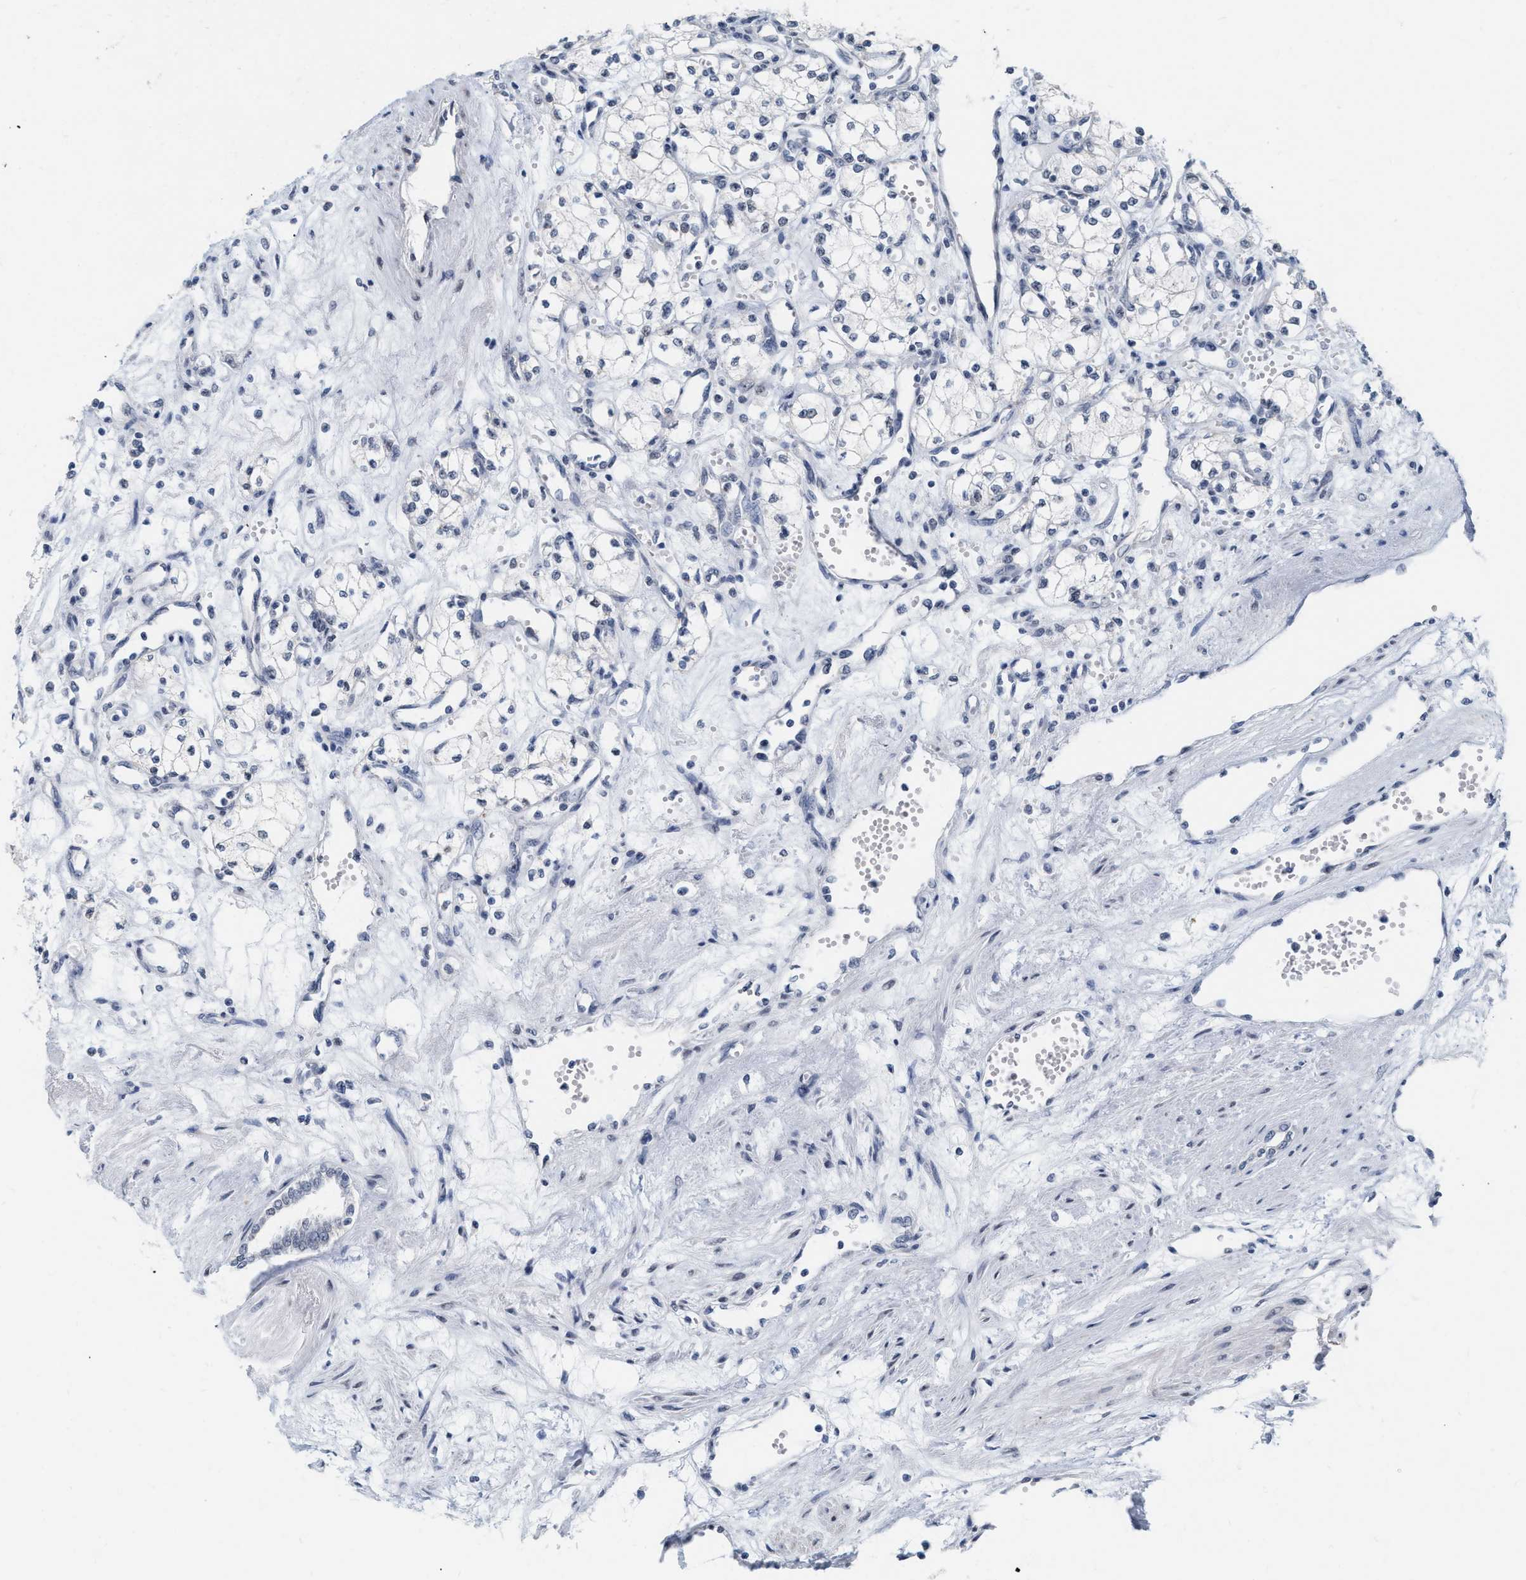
{"staining": {"intensity": "negative", "quantity": "none", "location": "none"}, "tissue": "renal cancer", "cell_type": "Tumor cells", "image_type": "cancer", "snomed": [{"axis": "morphology", "description": "Adenocarcinoma, NOS"}, {"axis": "topography", "description": "Kidney"}], "caption": "This histopathology image is of renal cancer stained with immunohistochemistry (IHC) to label a protein in brown with the nuclei are counter-stained blue. There is no staining in tumor cells.", "gene": "XIRP1", "patient": {"sex": "male", "age": 59}}